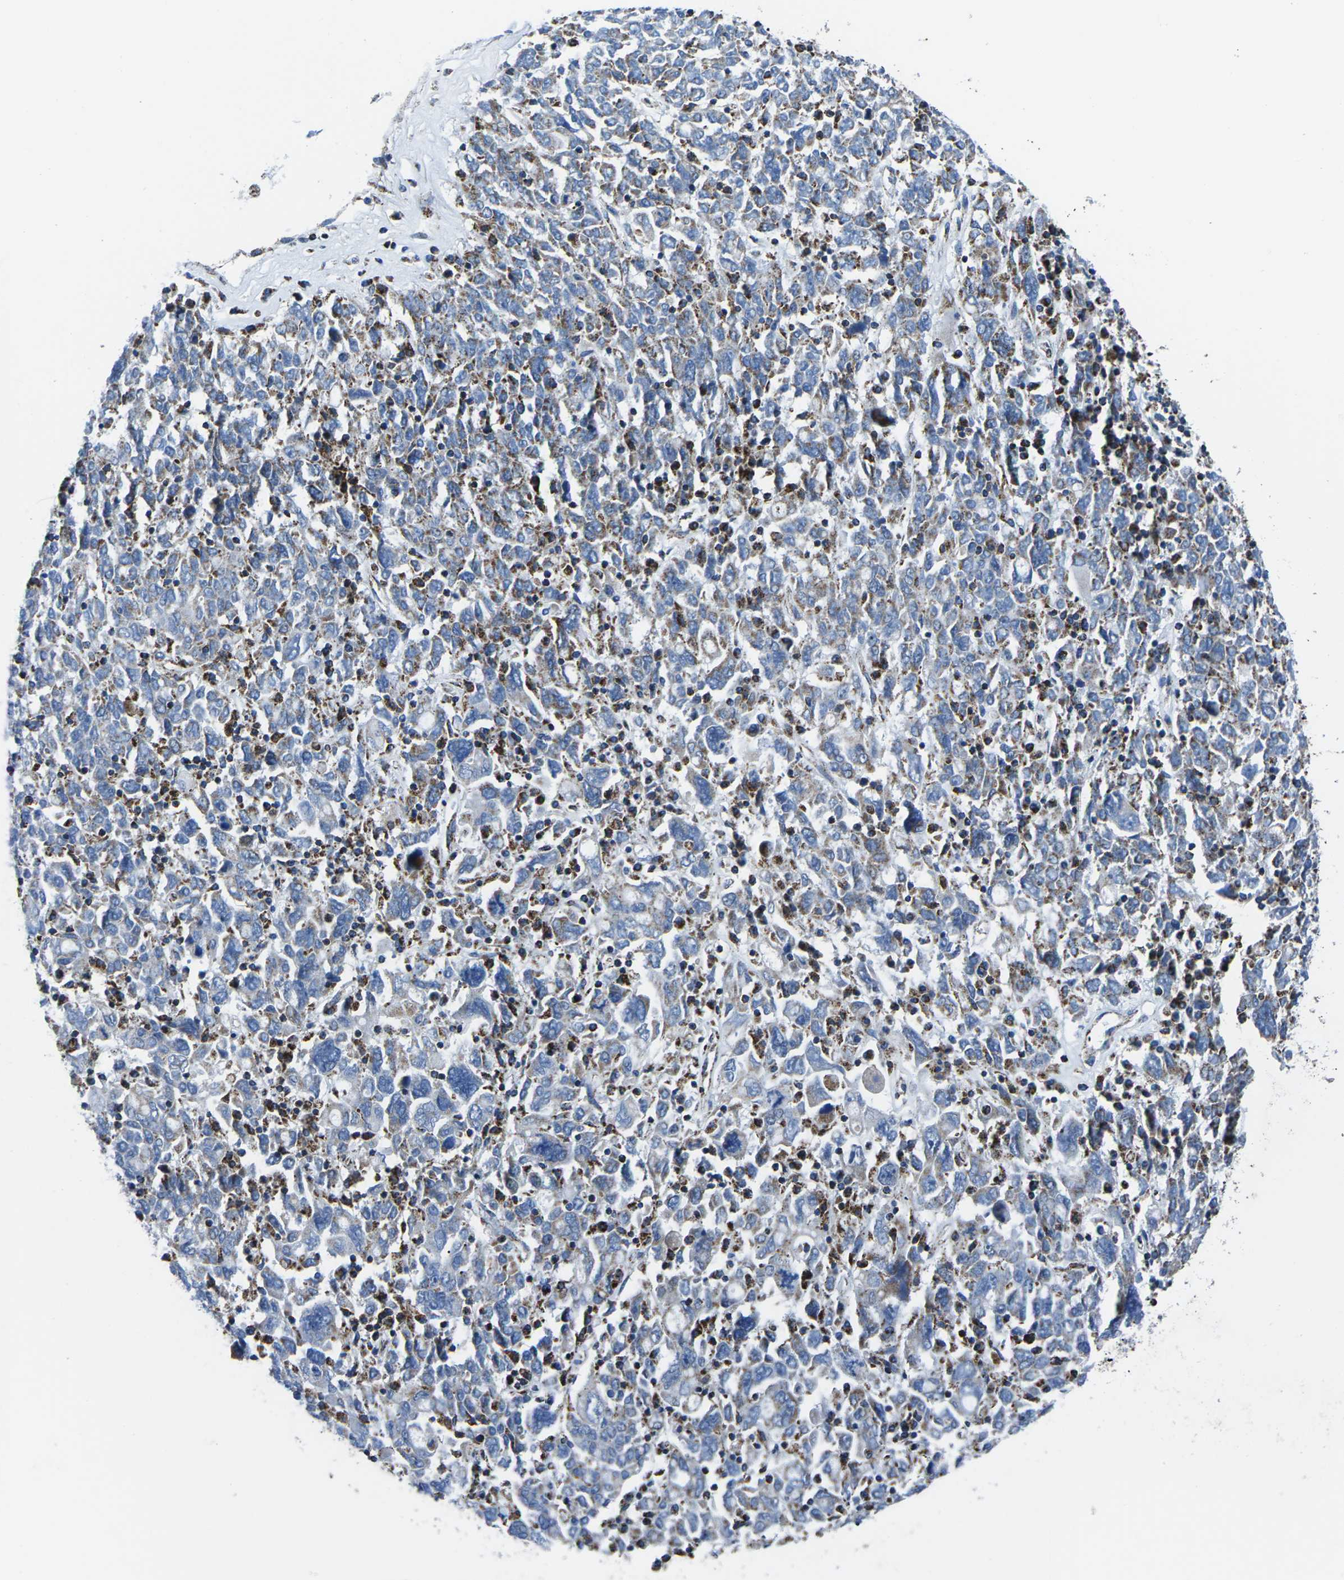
{"staining": {"intensity": "negative", "quantity": "none", "location": "none"}, "tissue": "ovarian cancer", "cell_type": "Tumor cells", "image_type": "cancer", "snomed": [{"axis": "morphology", "description": "Carcinoma, endometroid"}, {"axis": "topography", "description": "Ovary"}], "caption": "Immunohistochemical staining of human ovarian endometroid carcinoma shows no significant positivity in tumor cells. (DAB (3,3'-diaminobenzidine) immunohistochemistry with hematoxylin counter stain).", "gene": "MT-CO2", "patient": {"sex": "female", "age": 62}}